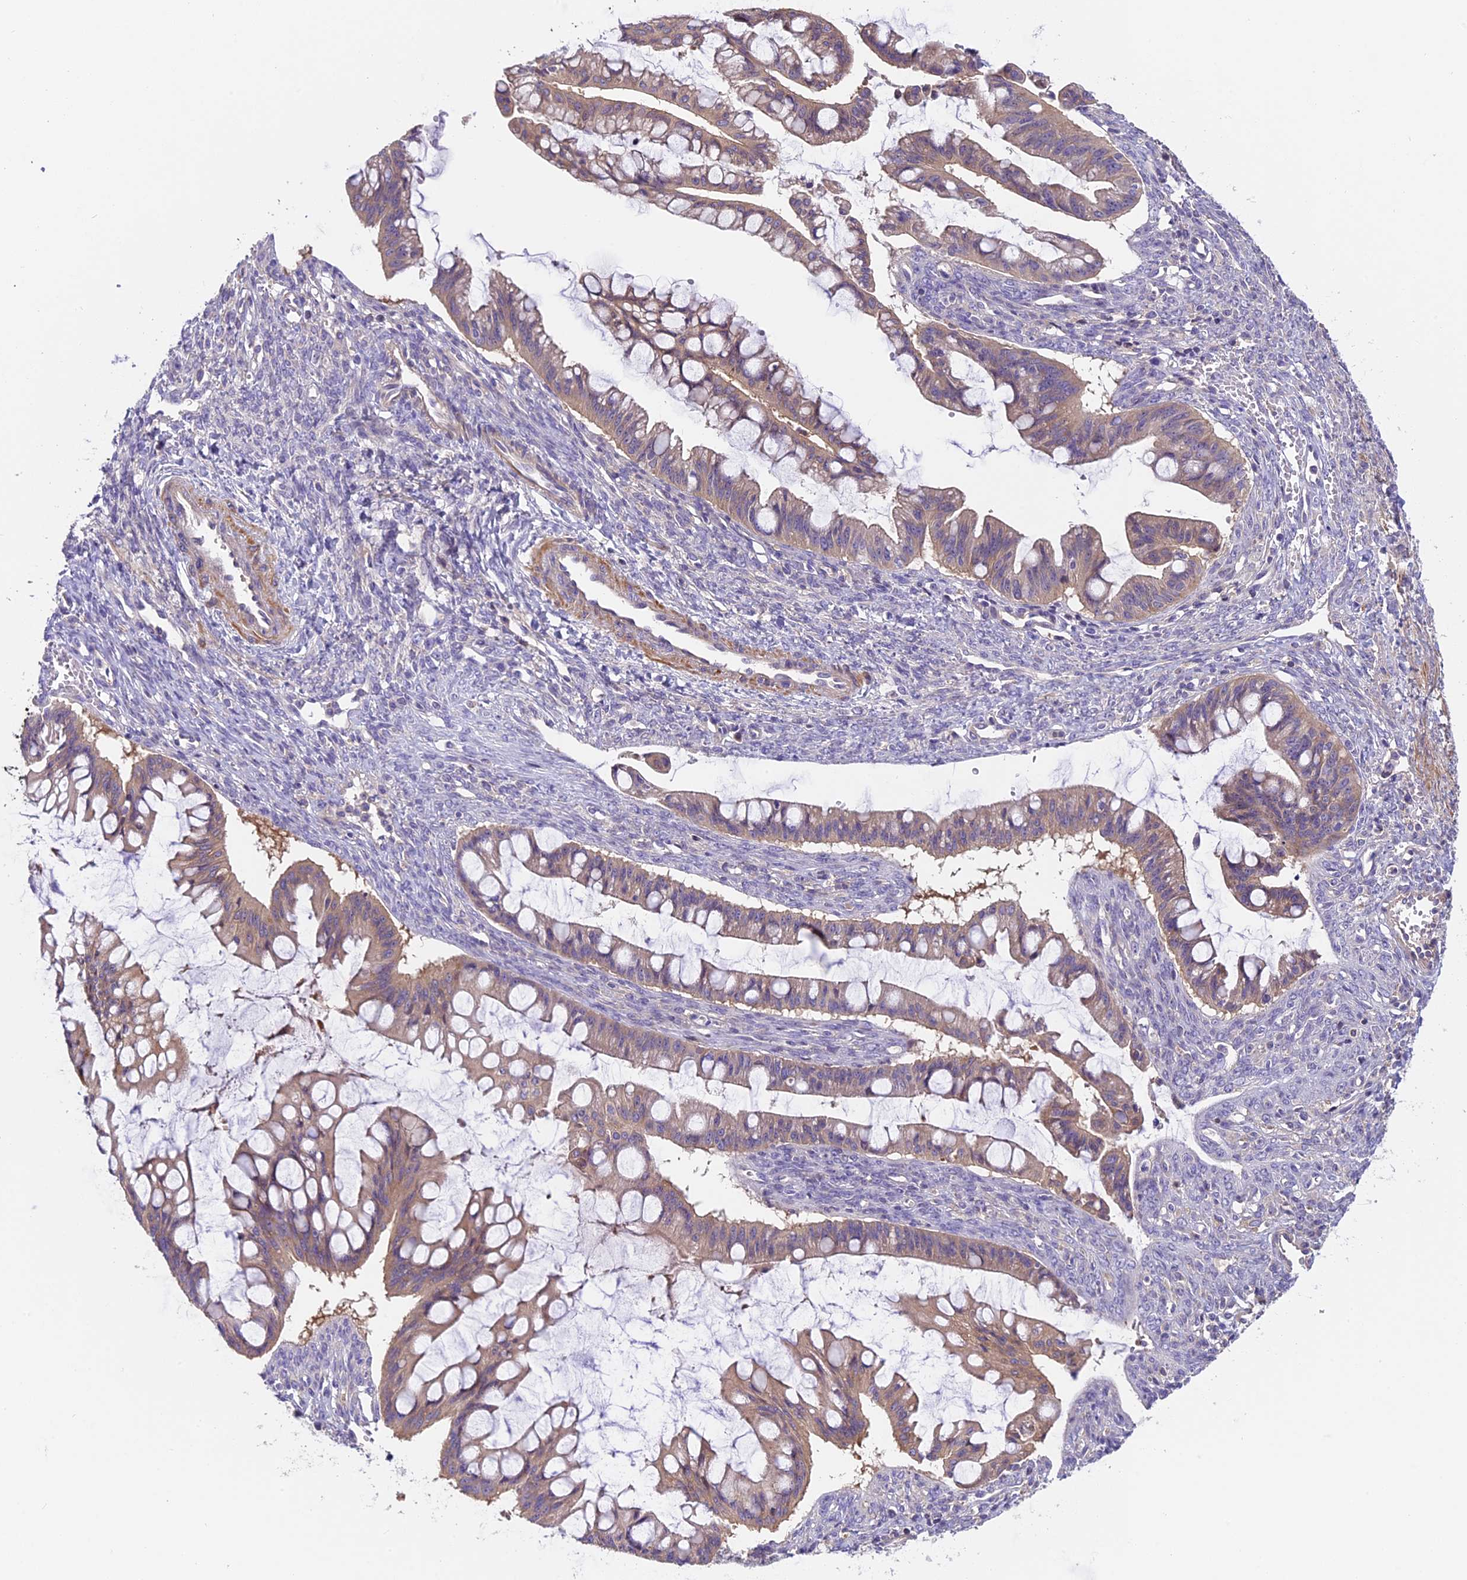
{"staining": {"intensity": "moderate", "quantity": "25%-75%", "location": "cytoplasmic/membranous"}, "tissue": "ovarian cancer", "cell_type": "Tumor cells", "image_type": "cancer", "snomed": [{"axis": "morphology", "description": "Cystadenocarcinoma, mucinous, NOS"}, {"axis": "topography", "description": "Ovary"}], "caption": "A micrograph of human ovarian mucinous cystadenocarcinoma stained for a protein displays moderate cytoplasmic/membranous brown staining in tumor cells.", "gene": "FAM98C", "patient": {"sex": "female", "age": 73}}